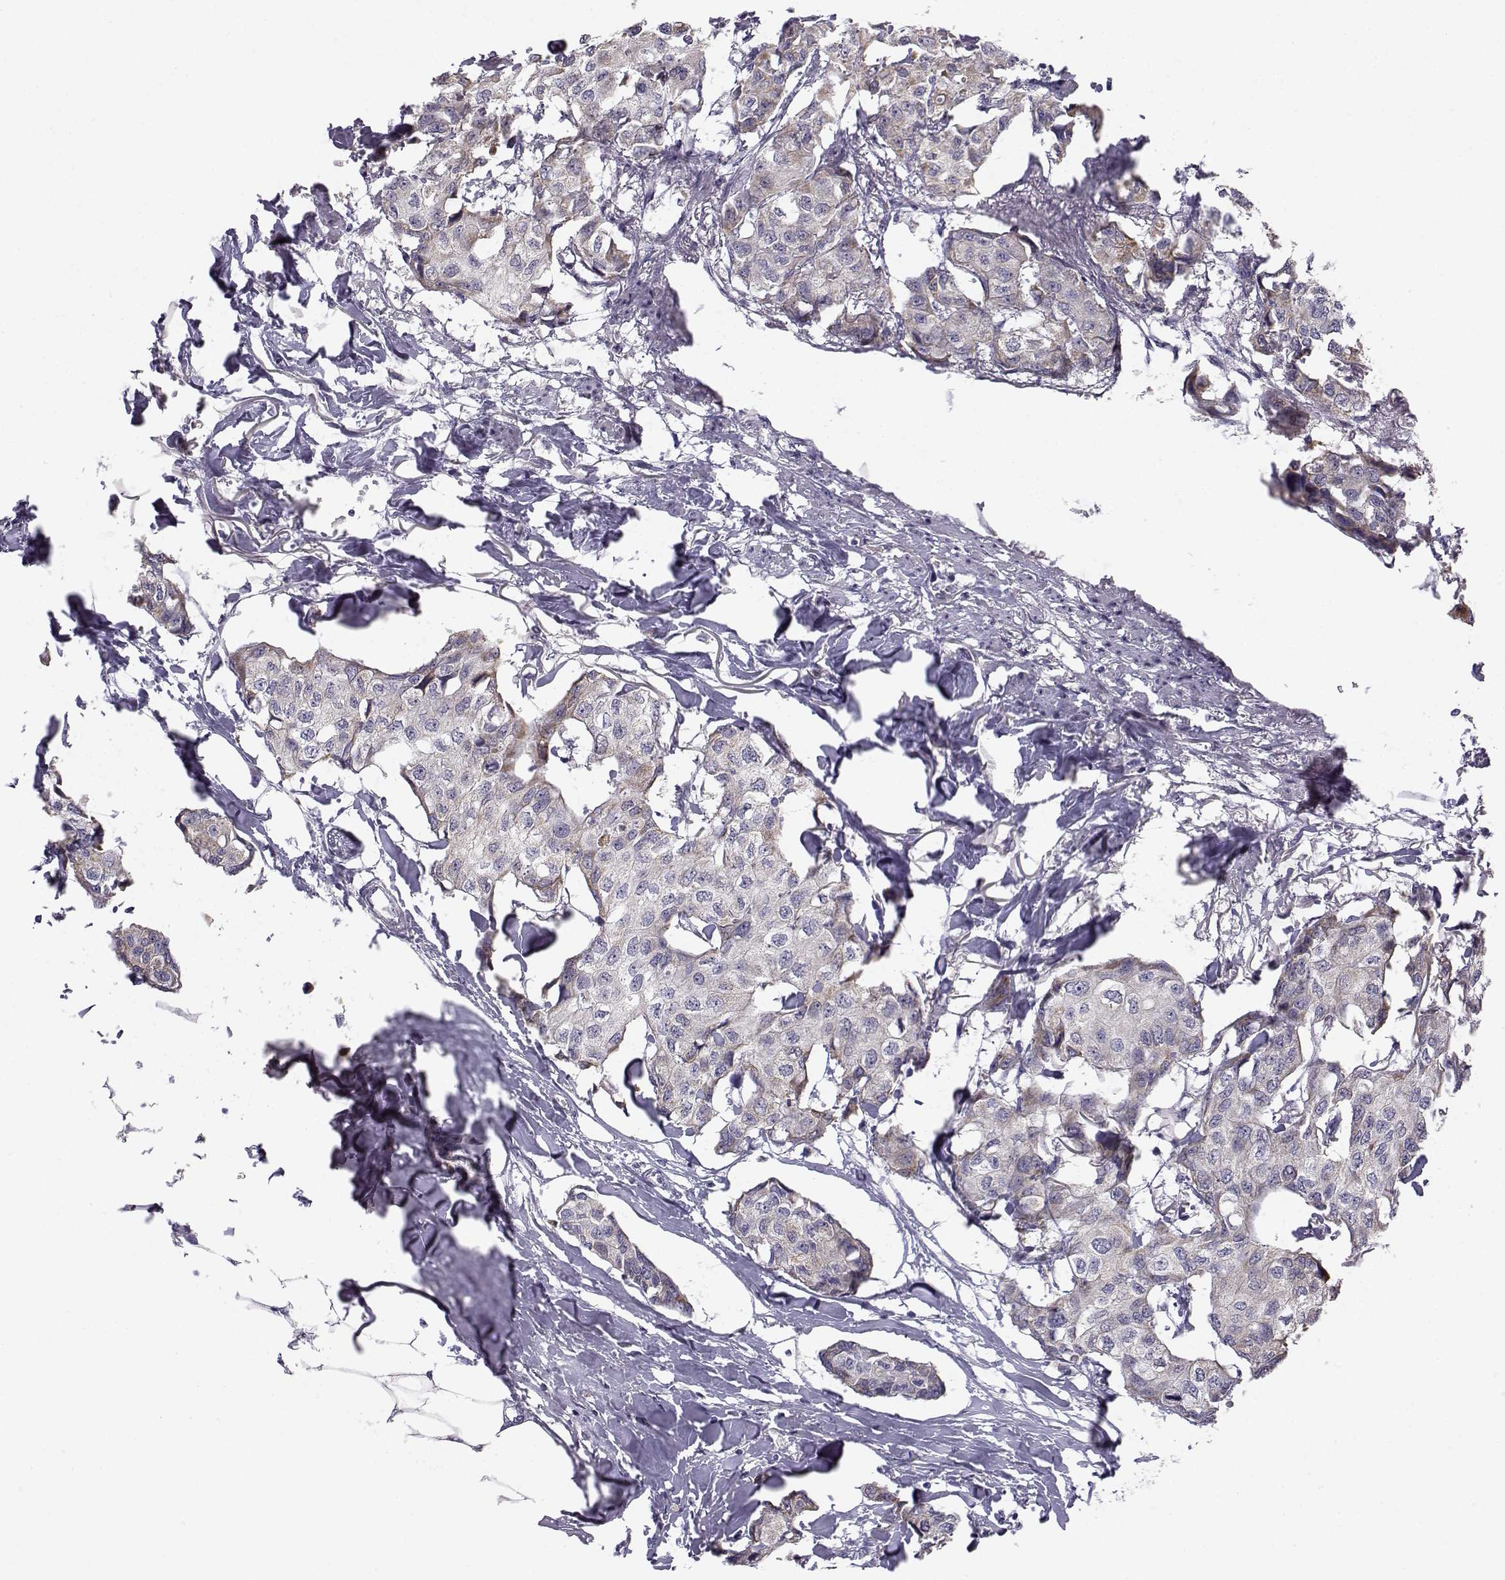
{"staining": {"intensity": "negative", "quantity": "none", "location": "none"}, "tissue": "breast cancer", "cell_type": "Tumor cells", "image_type": "cancer", "snomed": [{"axis": "morphology", "description": "Duct carcinoma"}, {"axis": "topography", "description": "Breast"}], "caption": "The immunohistochemistry micrograph has no significant expression in tumor cells of intraductal carcinoma (breast) tissue.", "gene": "KCNMB4", "patient": {"sex": "female", "age": 80}}